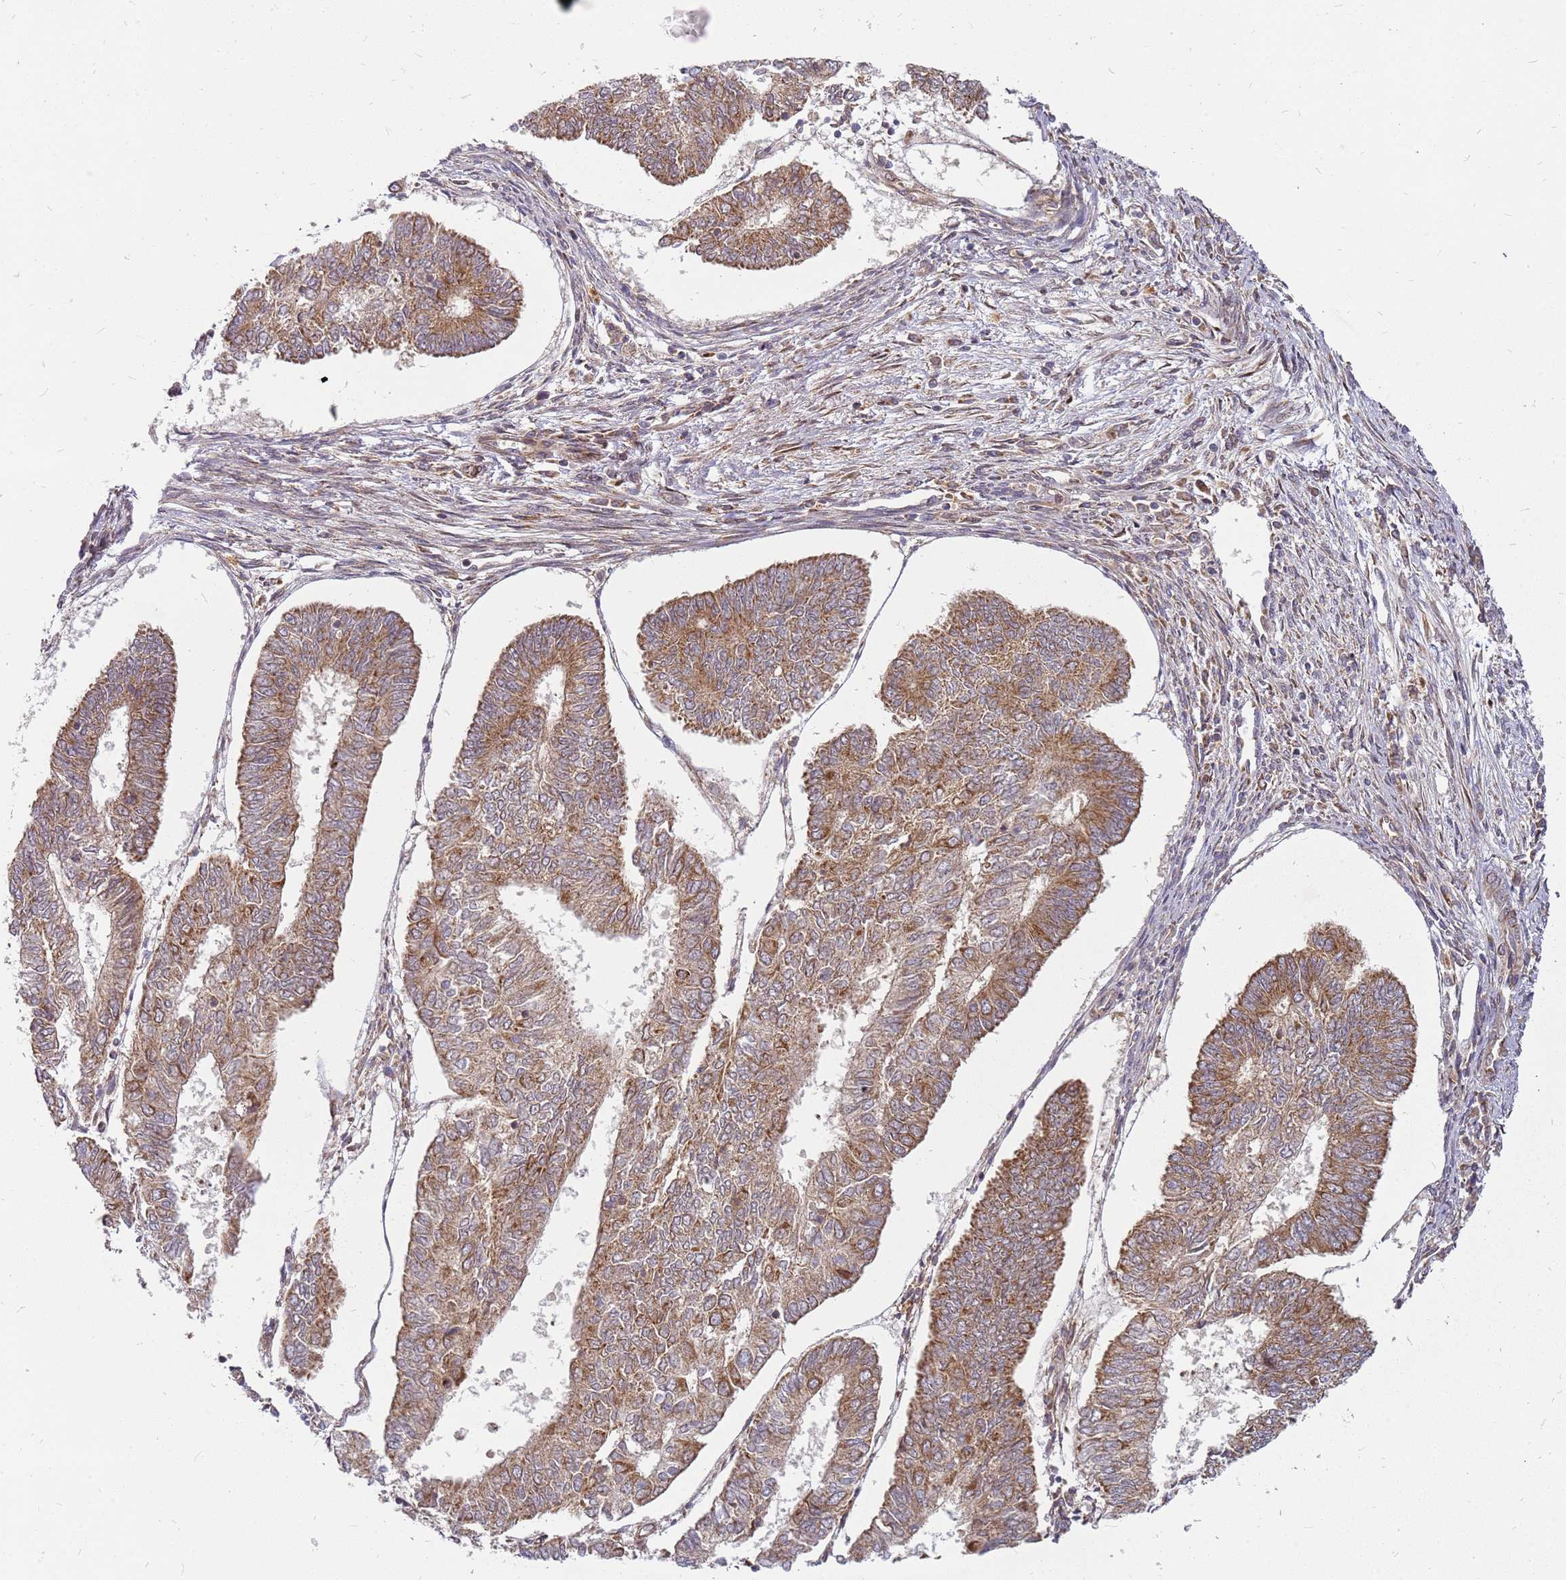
{"staining": {"intensity": "moderate", "quantity": ">75%", "location": "cytoplasmic/membranous"}, "tissue": "endometrial cancer", "cell_type": "Tumor cells", "image_type": "cancer", "snomed": [{"axis": "morphology", "description": "Adenocarcinoma, NOS"}, {"axis": "topography", "description": "Endometrium"}], "caption": "An immunohistochemistry (IHC) micrograph of tumor tissue is shown. Protein staining in brown highlights moderate cytoplasmic/membranous positivity in endometrial cancer within tumor cells.", "gene": "CCDC159", "patient": {"sex": "female", "age": 68}}